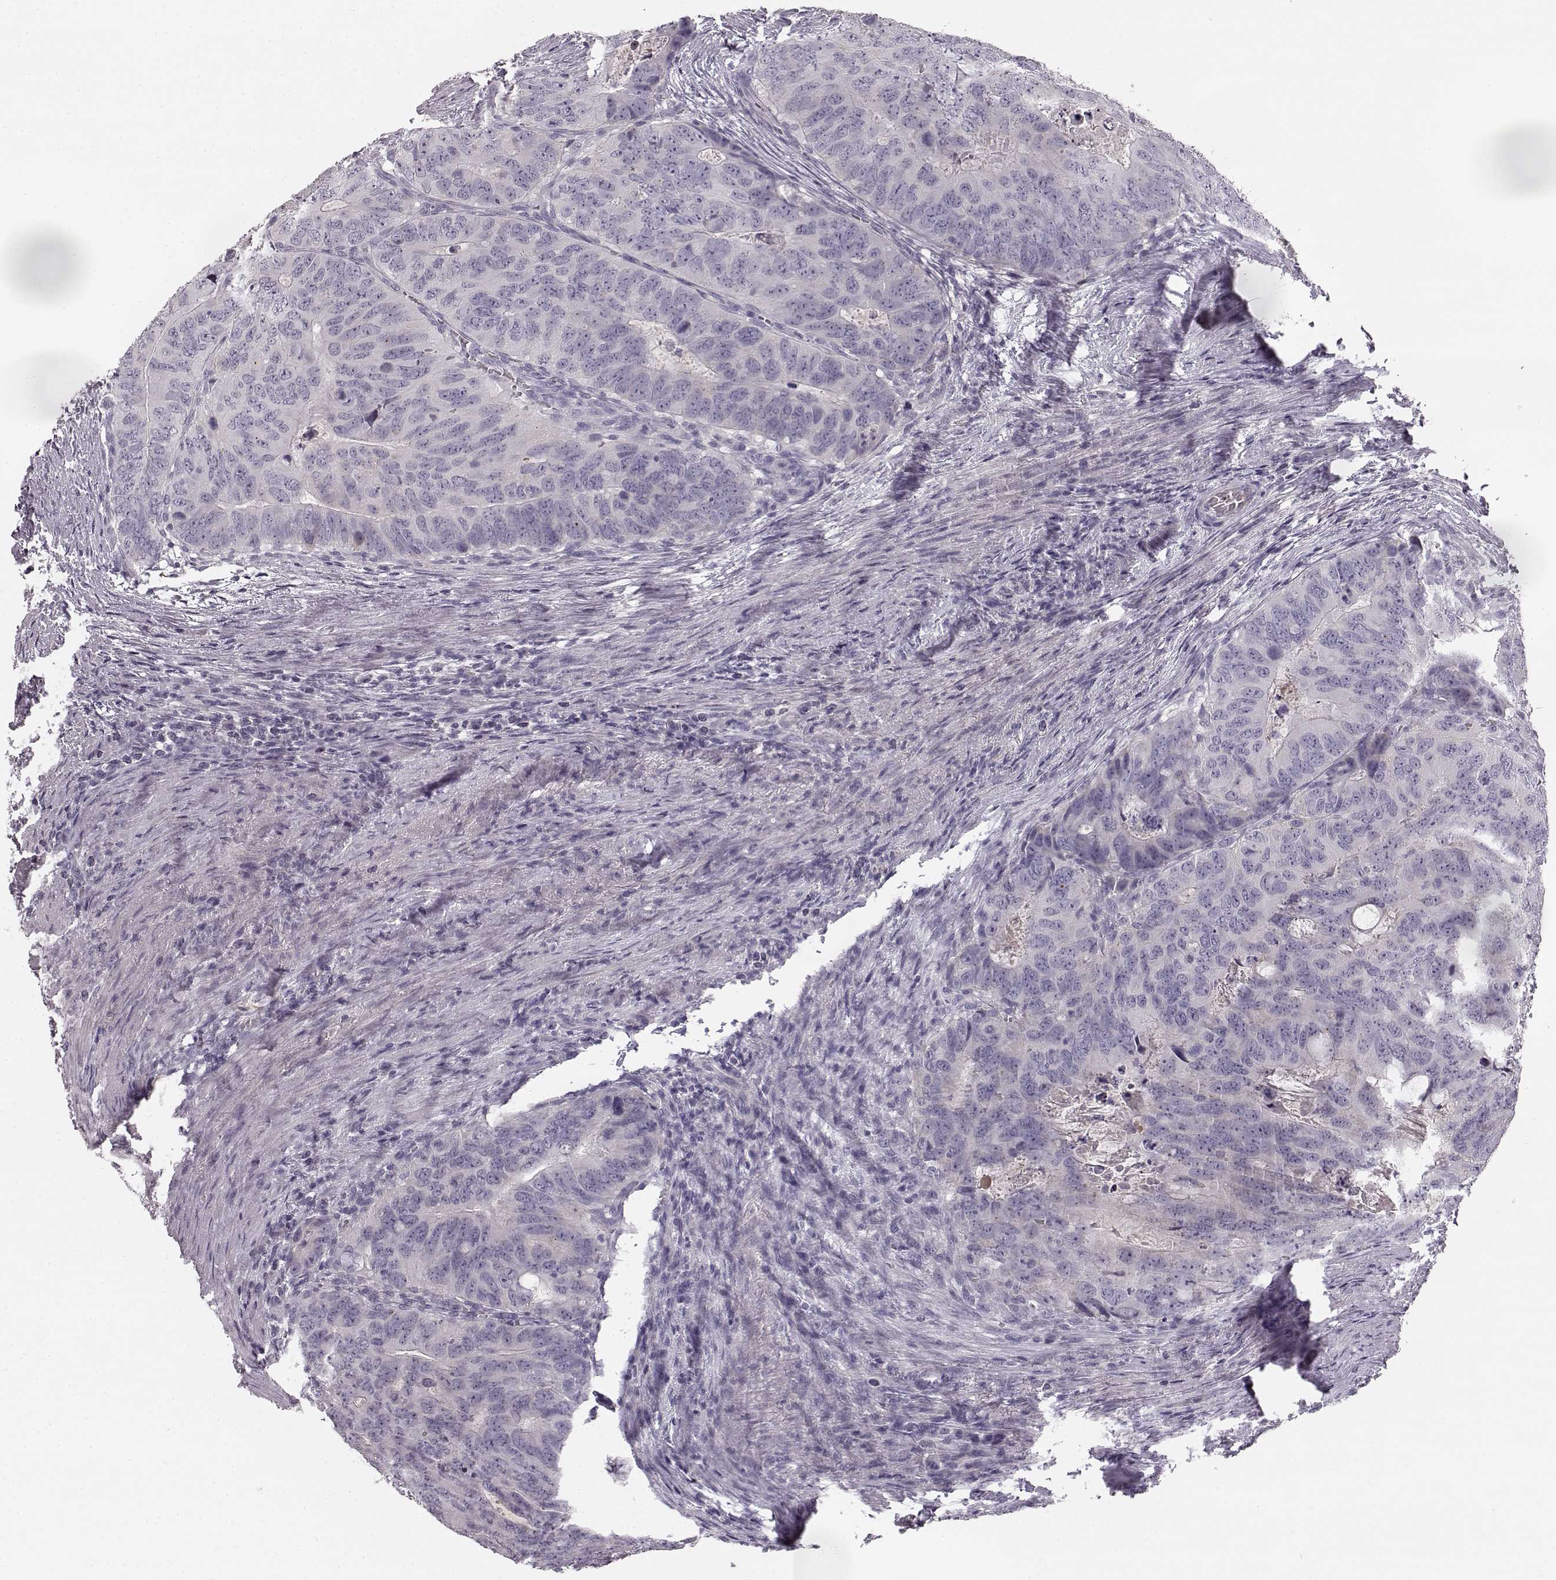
{"staining": {"intensity": "negative", "quantity": "none", "location": "none"}, "tissue": "colorectal cancer", "cell_type": "Tumor cells", "image_type": "cancer", "snomed": [{"axis": "morphology", "description": "Adenocarcinoma, NOS"}, {"axis": "topography", "description": "Colon"}], "caption": "This is an immunohistochemistry image of colorectal cancer. There is no expression in tumor cells.", "gene": "KIAA0319", "patient": {"sex": "male", "age": 79}}